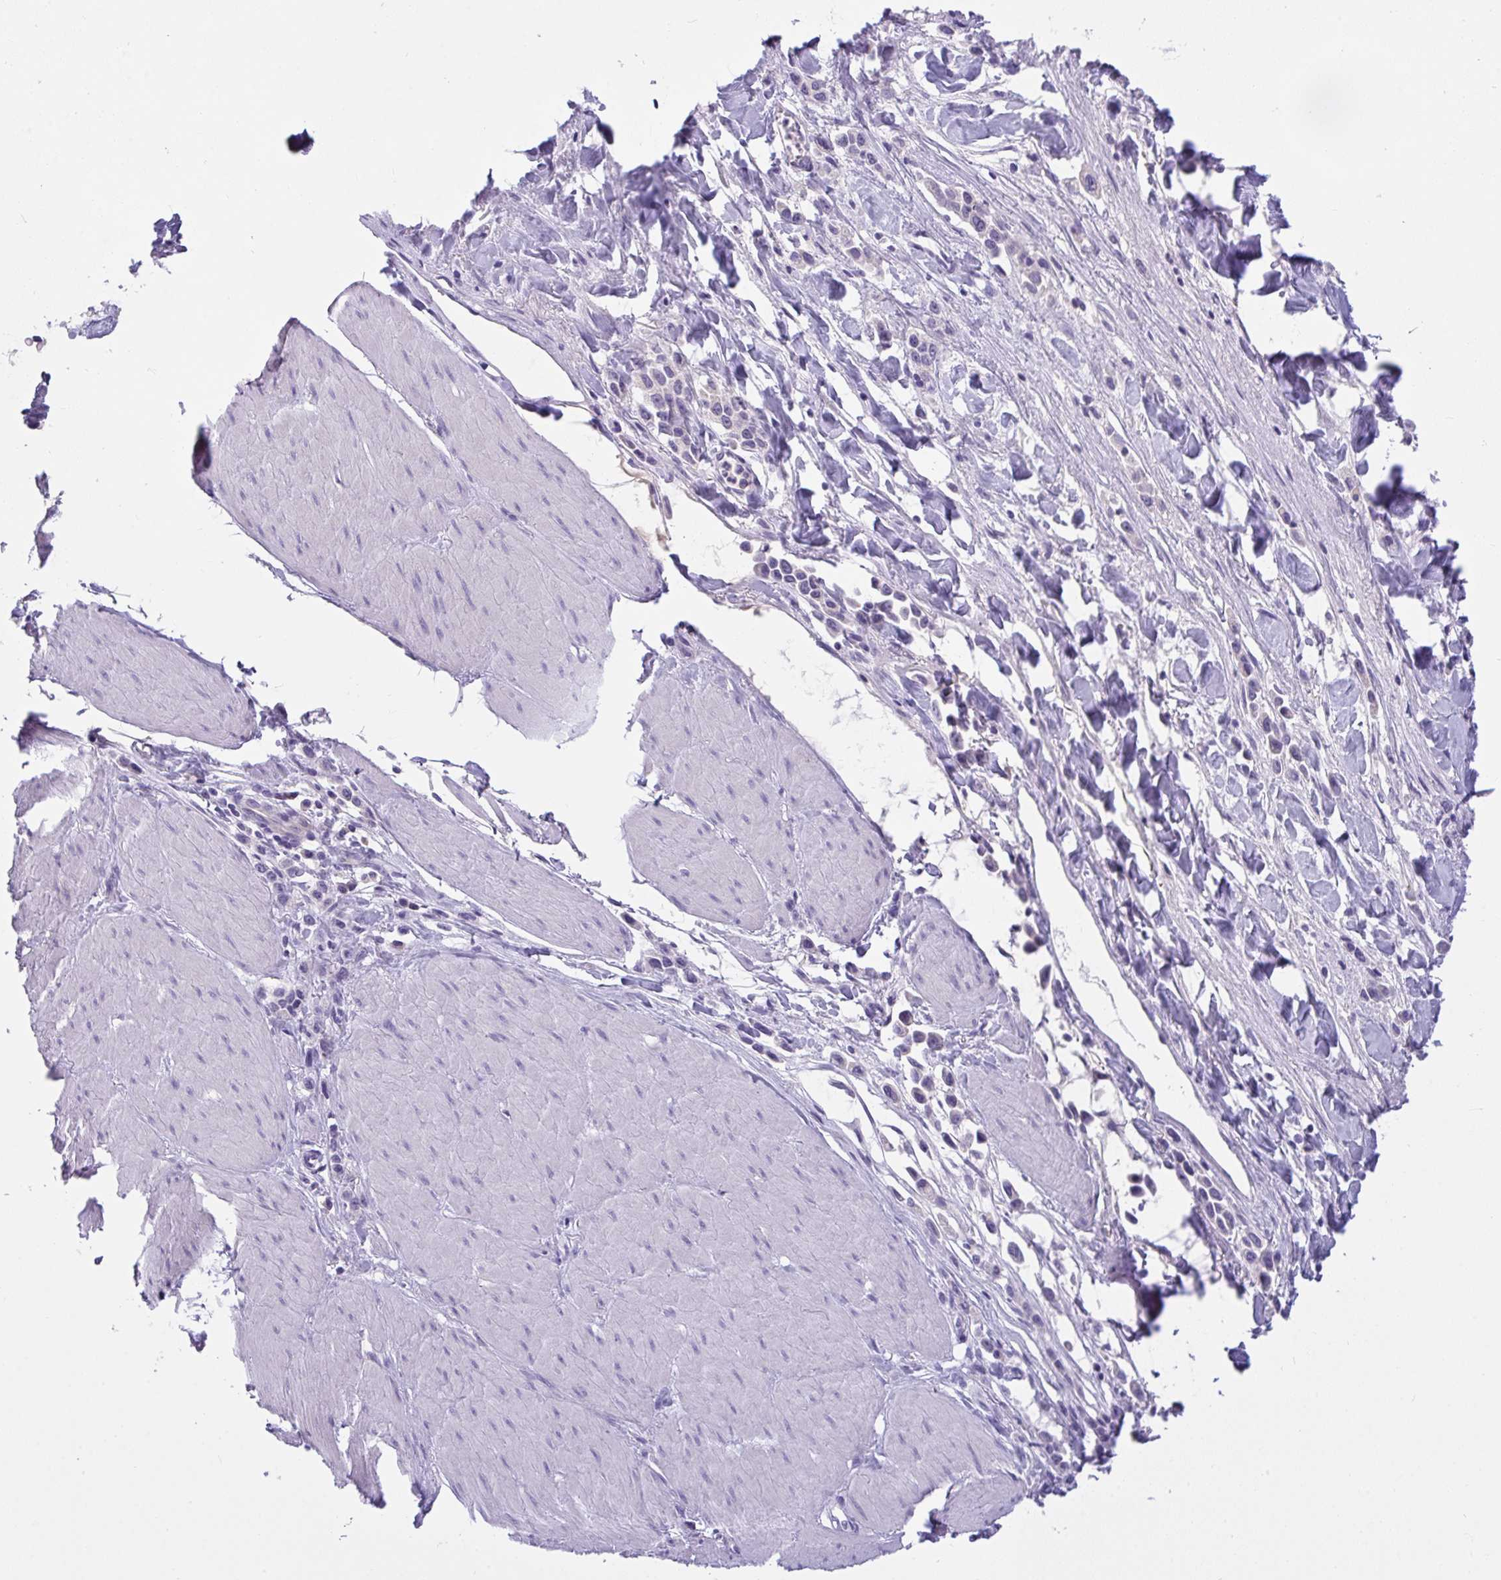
{"staining": {"intensity": "negative", "quantity": "none", "location": "none"}, "tissue": "stomach cancer", "cell_type": "Tumor cells", "image_type": "cancer", "snomed": [{"axis": "morphology", "description": "Adenocarcinoma, NOS"}, {"axis": "topography", "description": "Stomach"}], "caption": "Stomach adenocarcinoma stained for a protein using immunohistochemistry (IHC) demonstrates no positivity tumor cells.", "gene": "SEMA6B", "patient": {"sex": "male", "age": 47}}